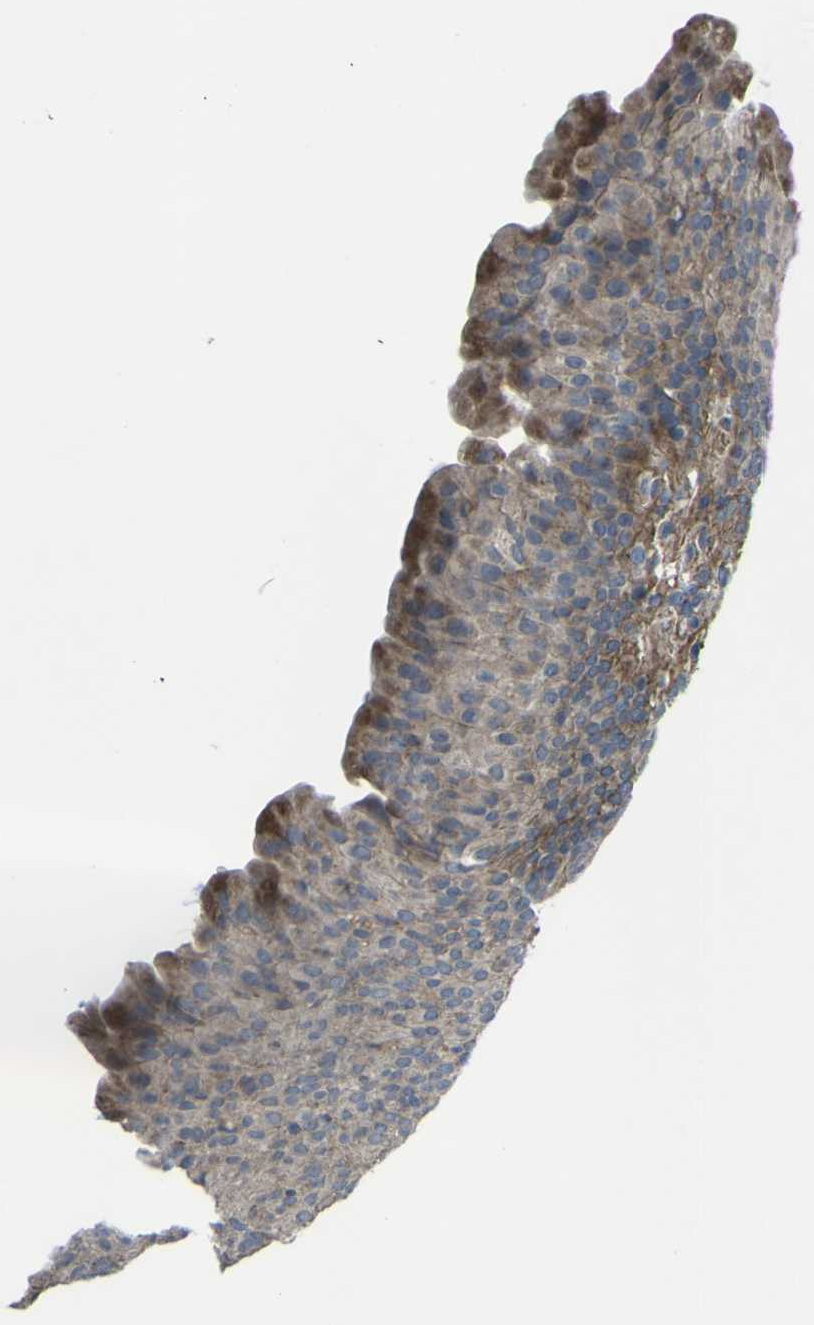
{"staining": {"intensity": "moderate", "quantity": "25%-75%", "location": "cytoplasmic/membranous"}, "tissue": "urinary bladder", "cell_type": "Urothelial cells", "image_type": "normal", "snomed": [{"axis": "morphology", "description": "Normal tissue, NOS"}, {"axis": "topography", "description": "Urinary bladder"}], "caption": "Urothelial cells exhibit medium levels of moderate cytoplasmic/membranous staining in about 25%-75% of cells in unremarkable human urinary bladder.", "gene": "GPLD1", "patient": {"sex": "female", "age": 79}}